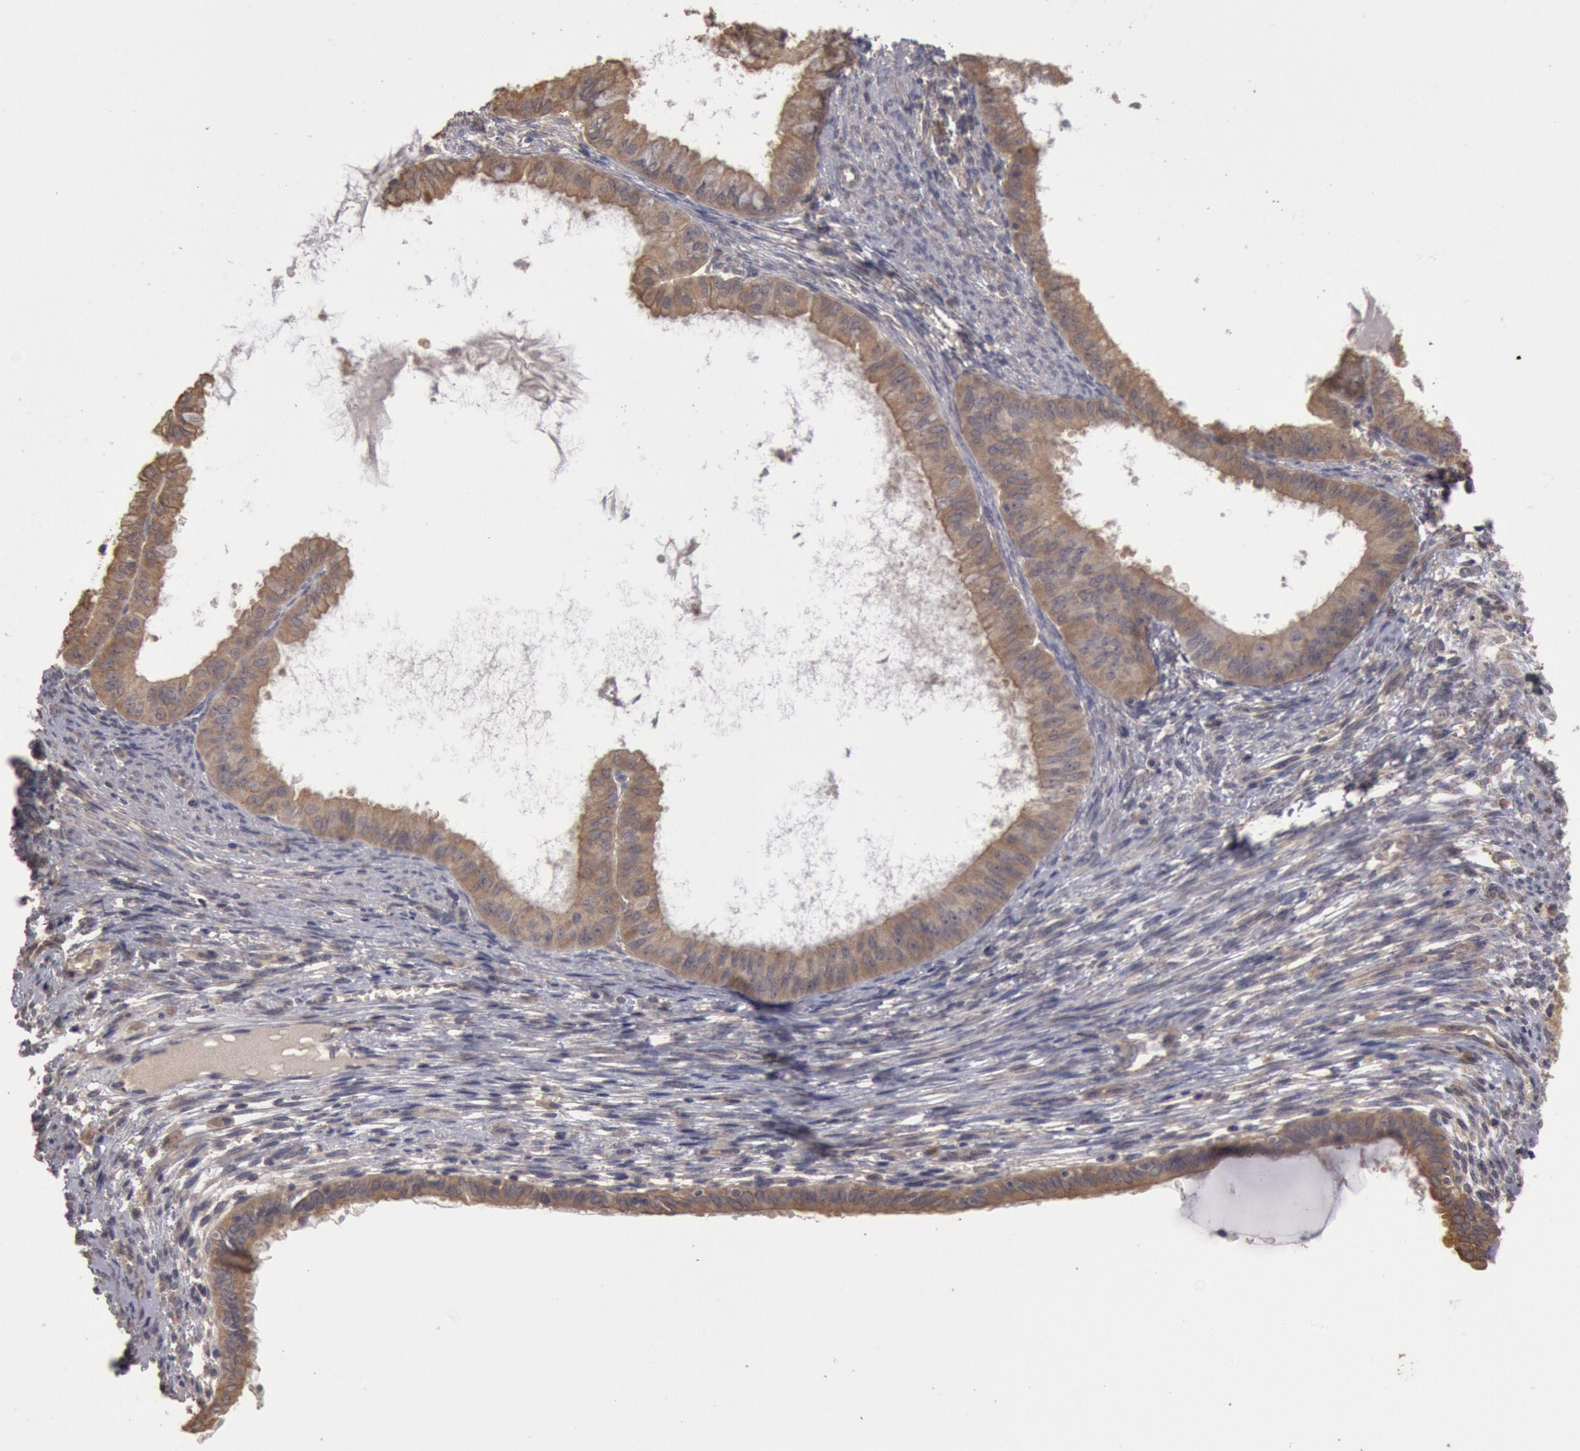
{"staining": {"intensity": "weak", "quantity": ">75%", "location": "cytoplasmic/membranous"}, "tissue": "endometrial cancer", "cell_type": "Tumor cells", "image_type": "cancer", "snomed": [{"axis": "morphology", "description": "Adenocarcinoma, NOS"}, {"axis": "topography", "description": "Endometrium"}], "caption": "This image demonstrates immunohistochemistry staining of endometrial cancer (adenocarcinoma), with low weak cytoplasmic/membranous expression in approximately >75% of tumor cells.", "gene": "ZFP36L1", "patient": {"sex": "female", "age": 76}}